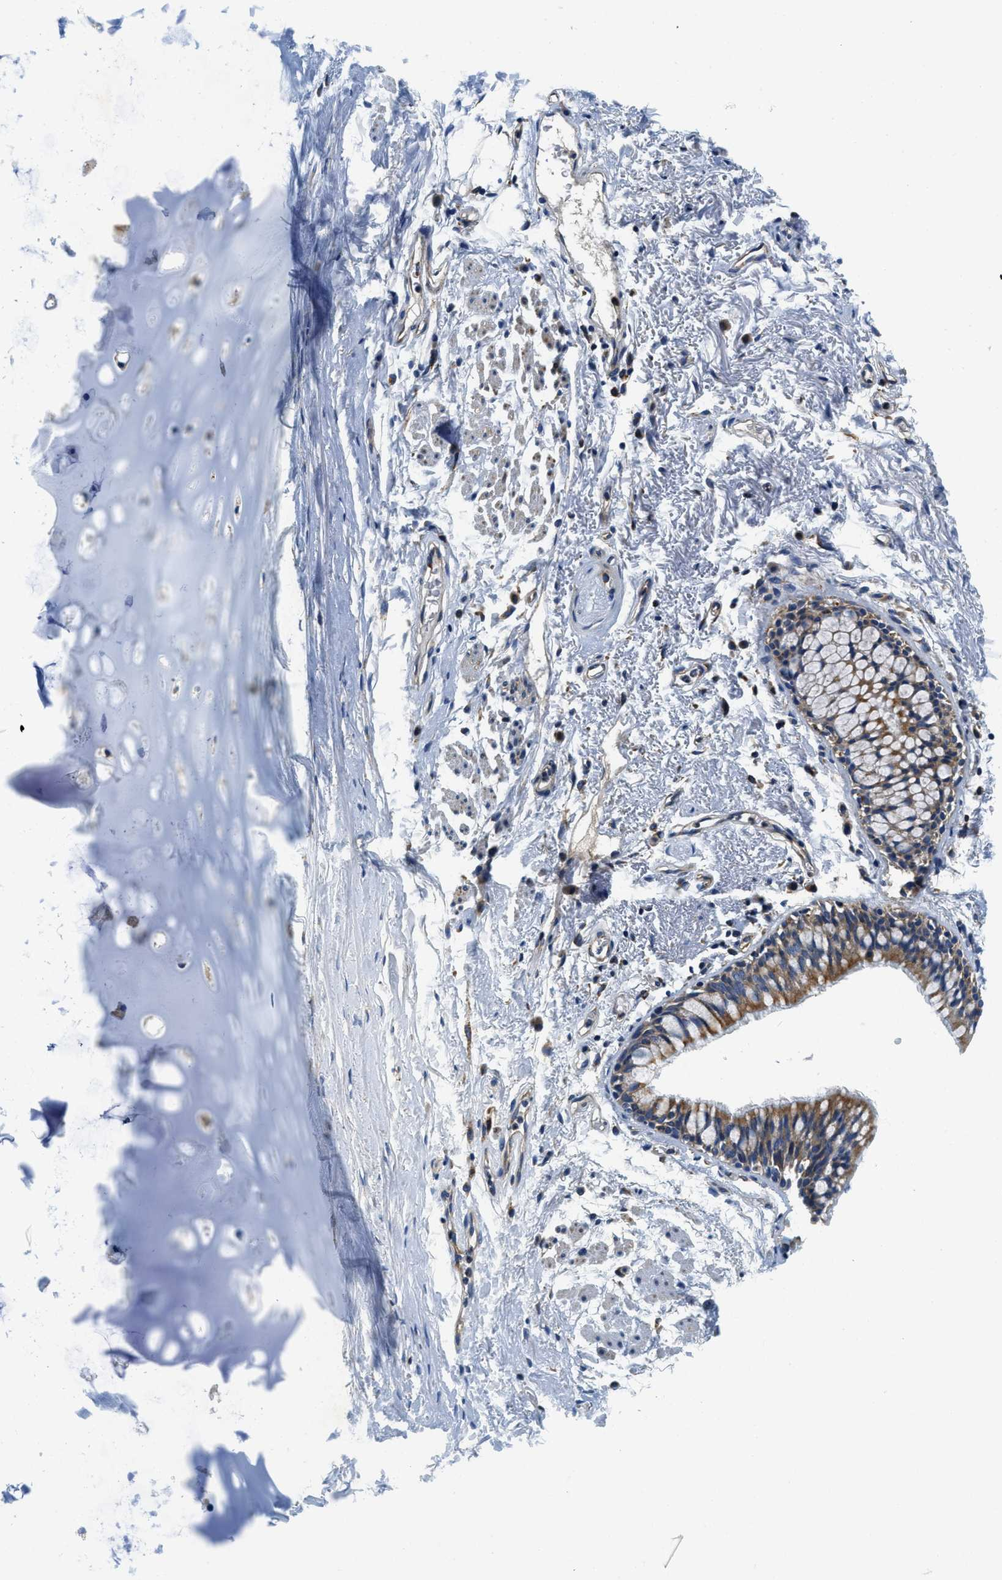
{"staining": {"intensity": "moderate", "quantity": ">75%", "location": "cytoplasmic/membranous"}, "tissue": "adipose tissue", "cell_type": "Adipocytes", "image_type": "normal", "snomed": [{"axis": "morphology", "description": "Normal tissue, NOS"}, {"axis": "topography", "description": "Cartilage tissue"}, {"axis": "topography", "description": "Bronchus"}], "caption": "This image exhibits immunohistochemistry (IHC) staining of unremarkable adipose tissue, with medium moderate cytoplasmic/membranous positivity in approximately >75% of adipocytes.", "gene": "SAMD4B", "patient": {"sex": "female", "age": 73}}